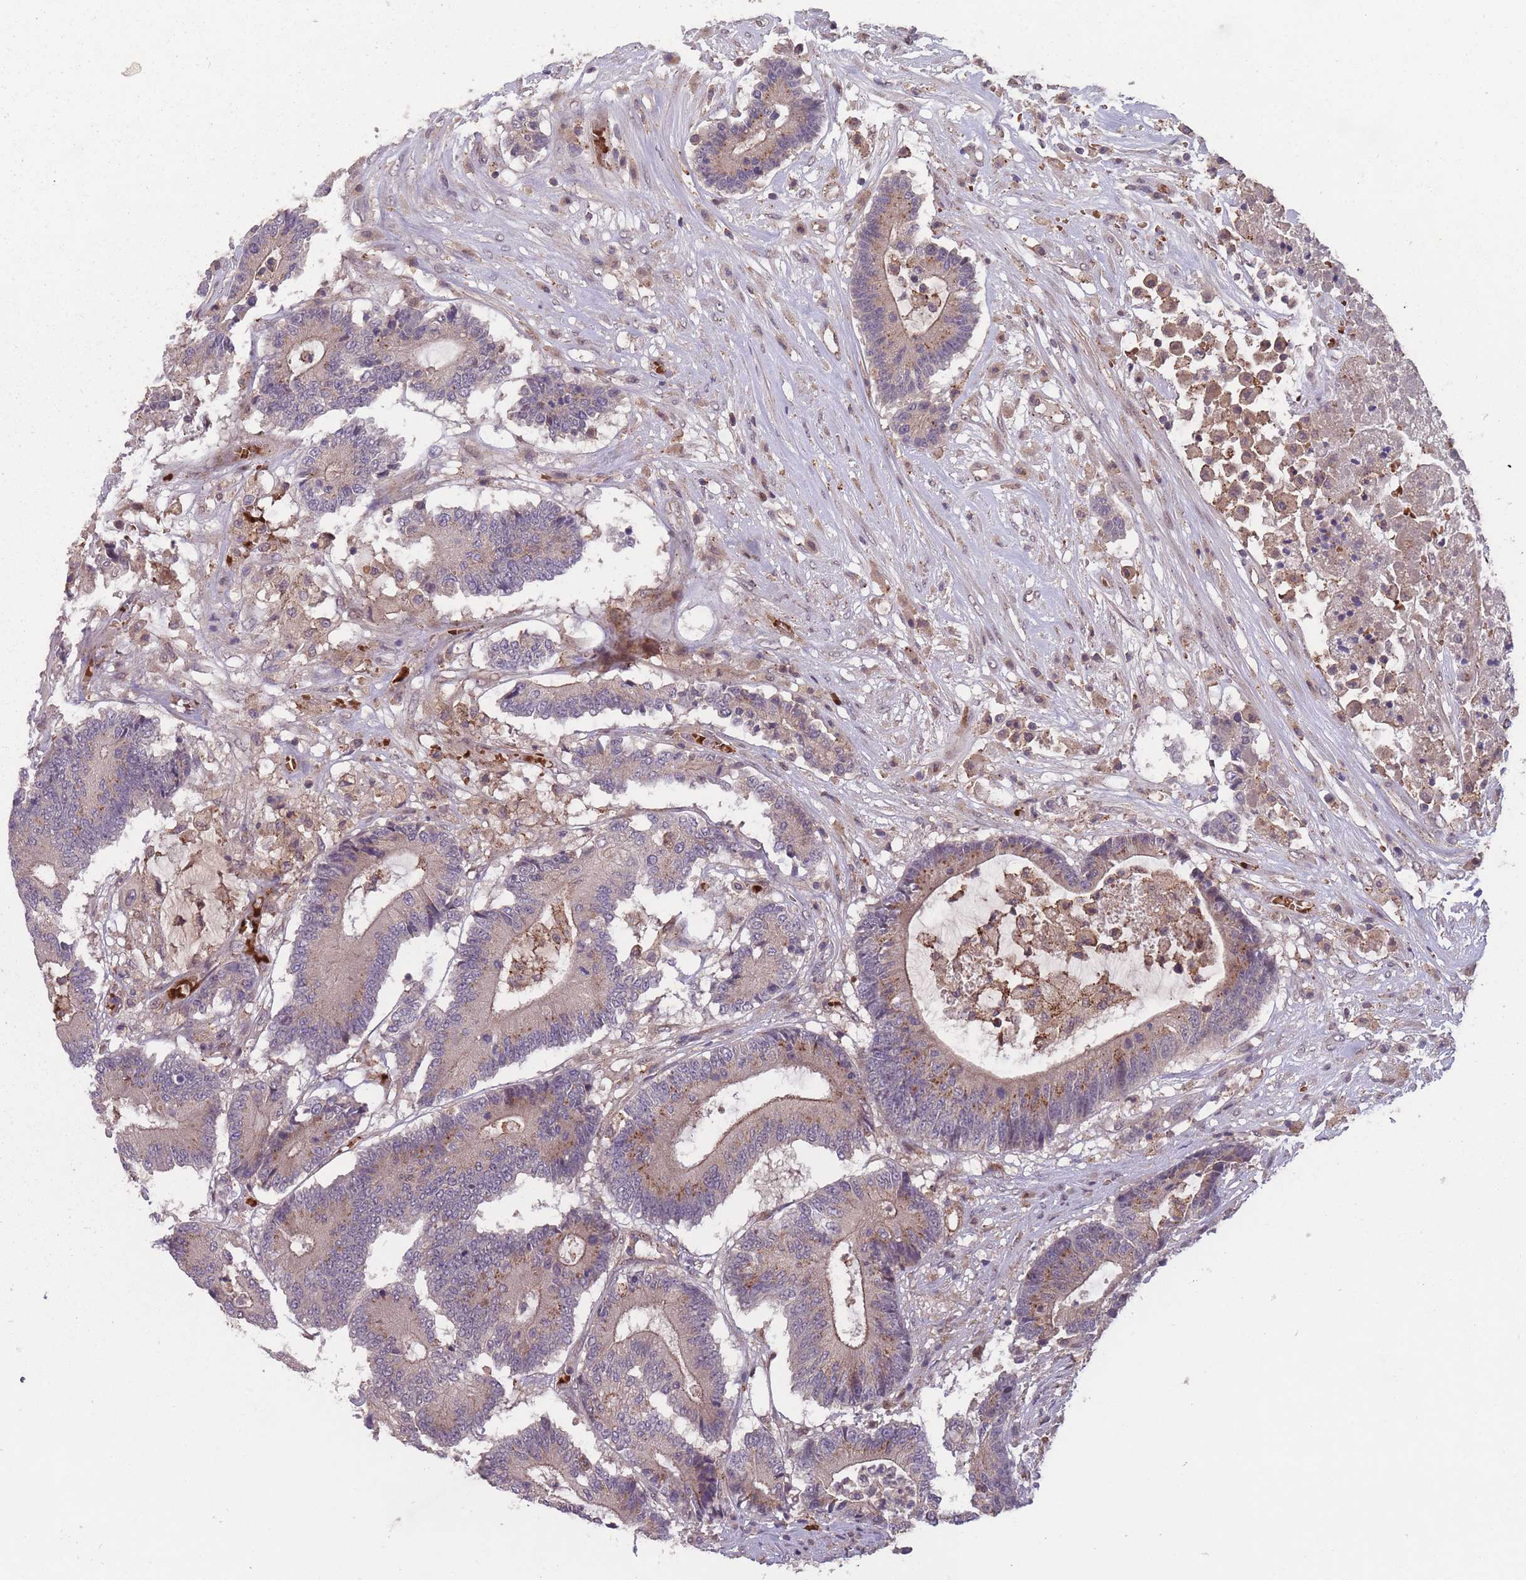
{"staining": {"intensity": "moderate", "quantity": "25%-75%", "location": "cytoplasmic/membranous"}, "tissue": "colorectal cancer", "cell_type": "Tumor cells", "image_type": "cancer", "snomed": [{"axis": "morphology", "description": "Adenocarcinoma, NOS"}, {"axis": "topography", "description": "Colon"}], "caption": "There is medium levels of moderate cytoplasmic/membranous staining in tumor cells of colorectal cancer, as demonstrated by immunohistochemical staining (brown color).", "gene": "SECTM1", "patient": {"sex": "female", "age": 84}}